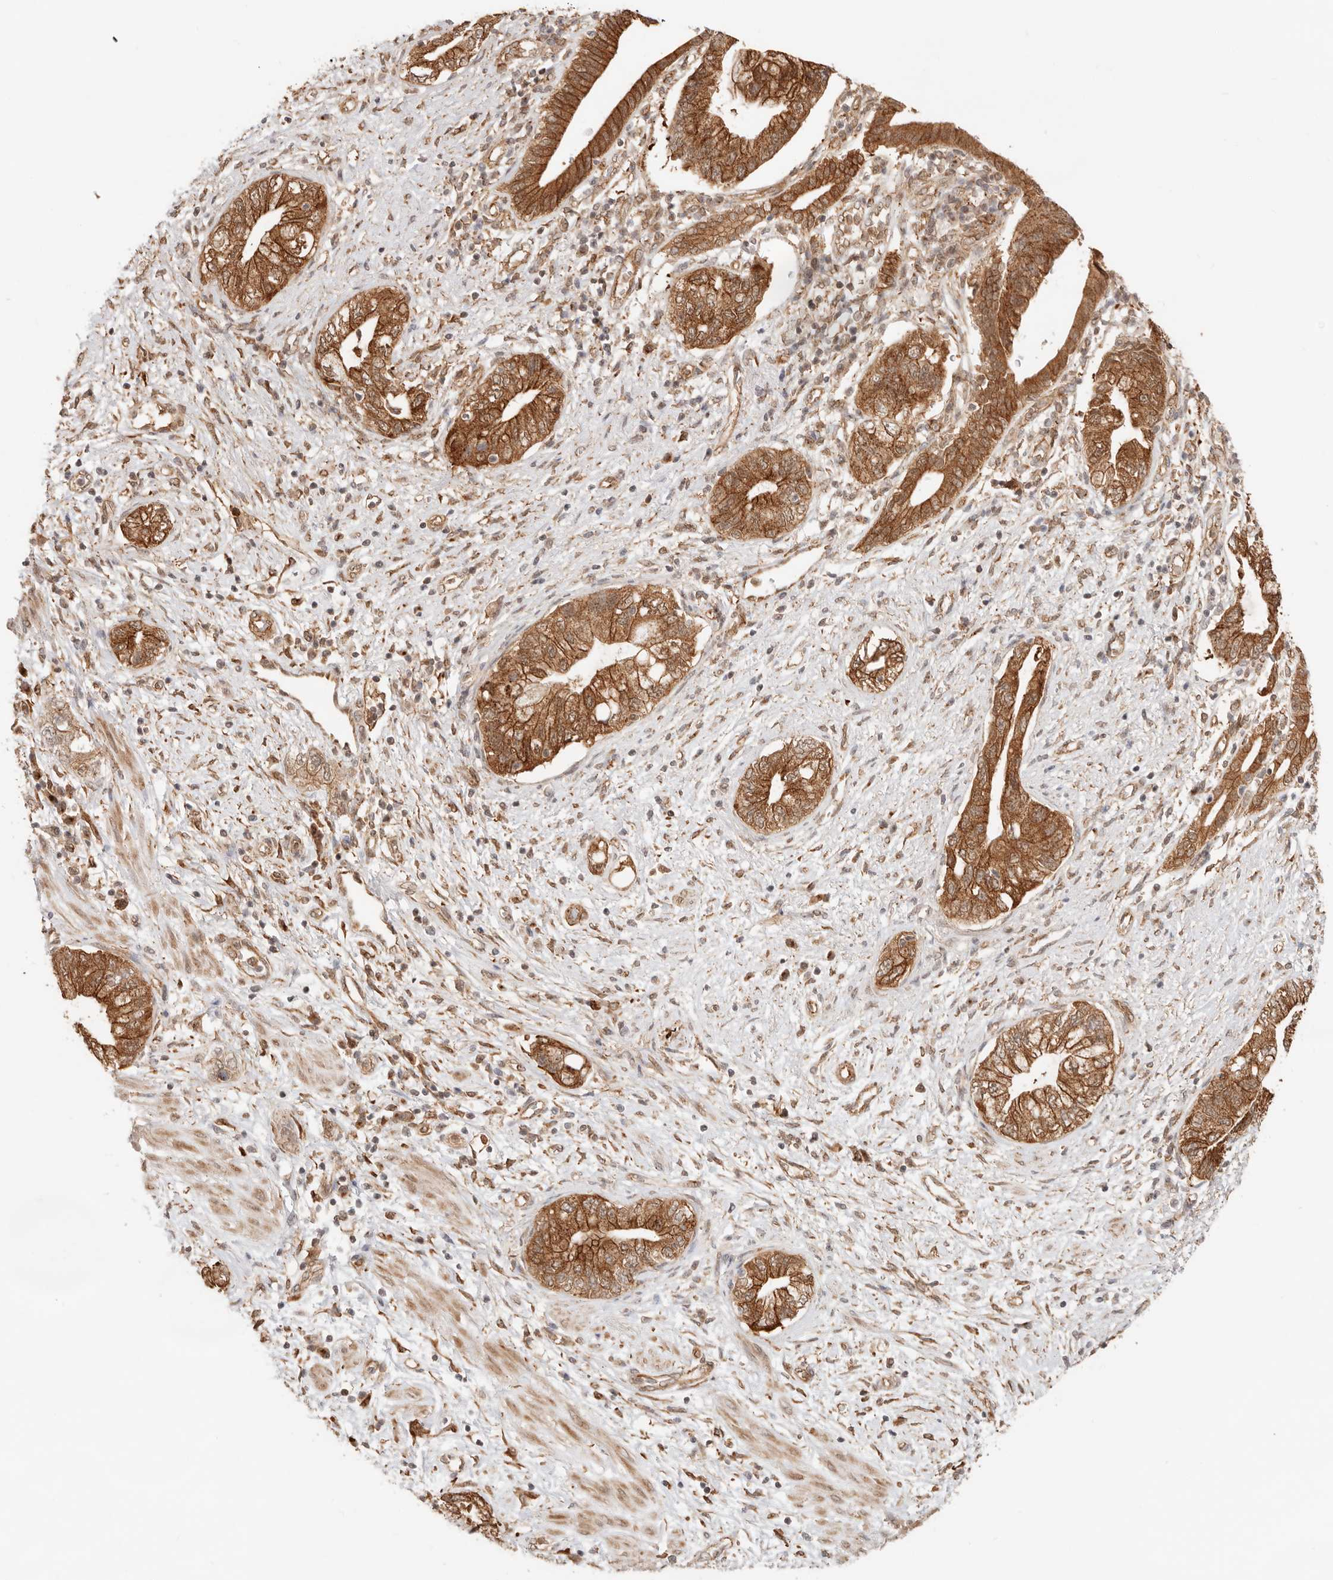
{"staining": {"intensity": "strong", "quantity": ">75%", "location": "cytoplasmic/membranous"}, "tissue": "pancreatic cancer", "cell_type": "Tumor cells", "image_type": "cancer", "snomed": [{"axis": "morphology", "description": "Adenocarcinoma, NOS"}, {"axis": "topography", "description": "Pancreas"}], "caption": "Pancreatic cancer tissue shows strong cytoplasmic/membranous expression in approximately >75% of tumor cells Ihc stains the protein of interest in brown and the nuclei are stained blue.", "gene": "HEXD", "patient": {"sex": "female", "age": 73}}